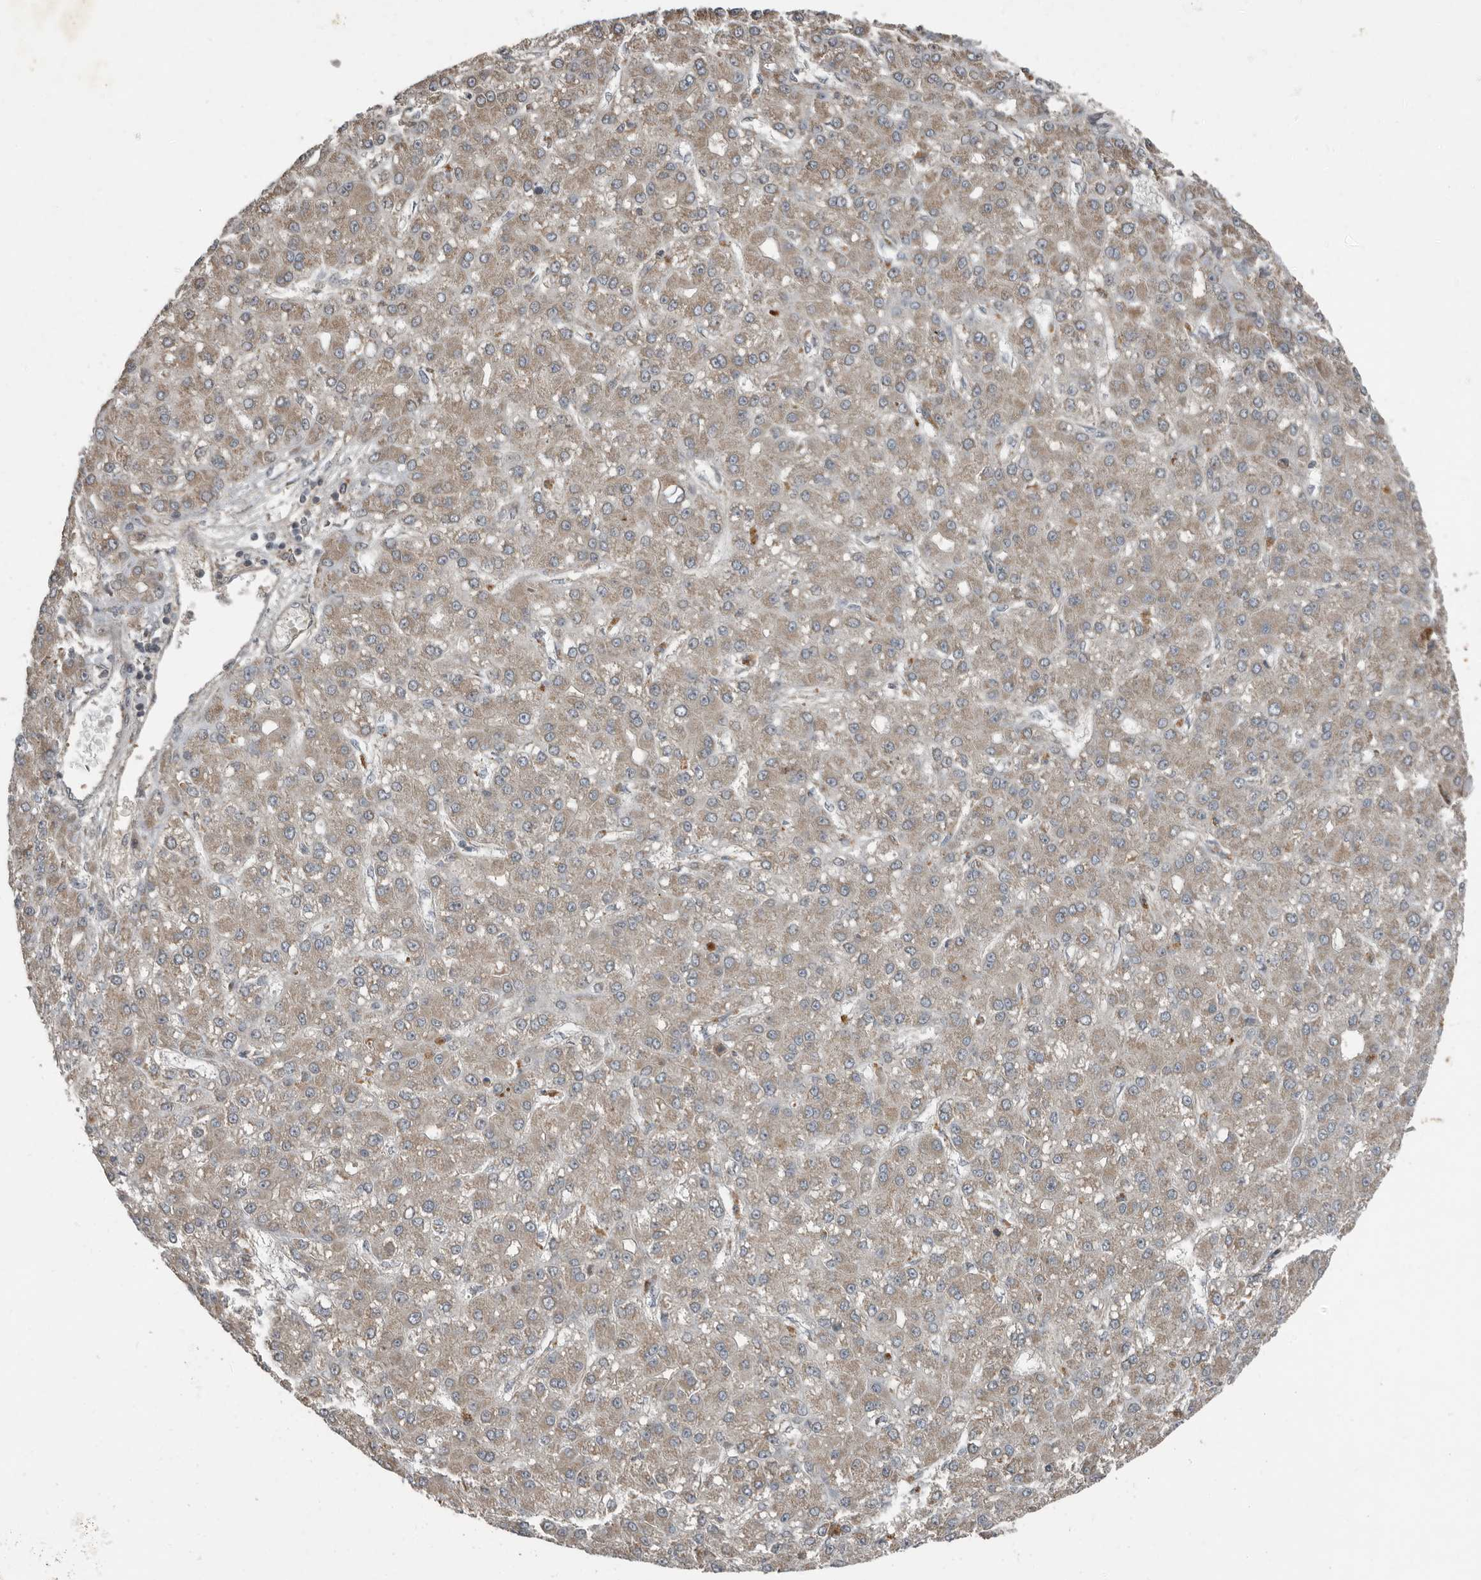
{"staining": {"intensity": "moderate", "quantity": ">75%", "location": "cytoplasmic/membranous"}, "tissue": "liver cancer", "cell_type": "Tumor cells", "image_type": "cancer", "snomed": [{"axis": "morphology", "description": "Carcinoma, Hepatocellular, NOS"}, {"axis": "topography", "description": "Liver"}], "caption": "Protein analysis of liver hepatocellular carcinoma tissue demonstrates moderate cytoplasmic/membranous expression in about >75% of tumor cells. The staining is performed using DAB brown chromogen to label protein expression. The nuclei are counter-stained blue using hematoxylin.", "gene": "SLC6A7", "patient": {"sex": "male", "age": 67}}